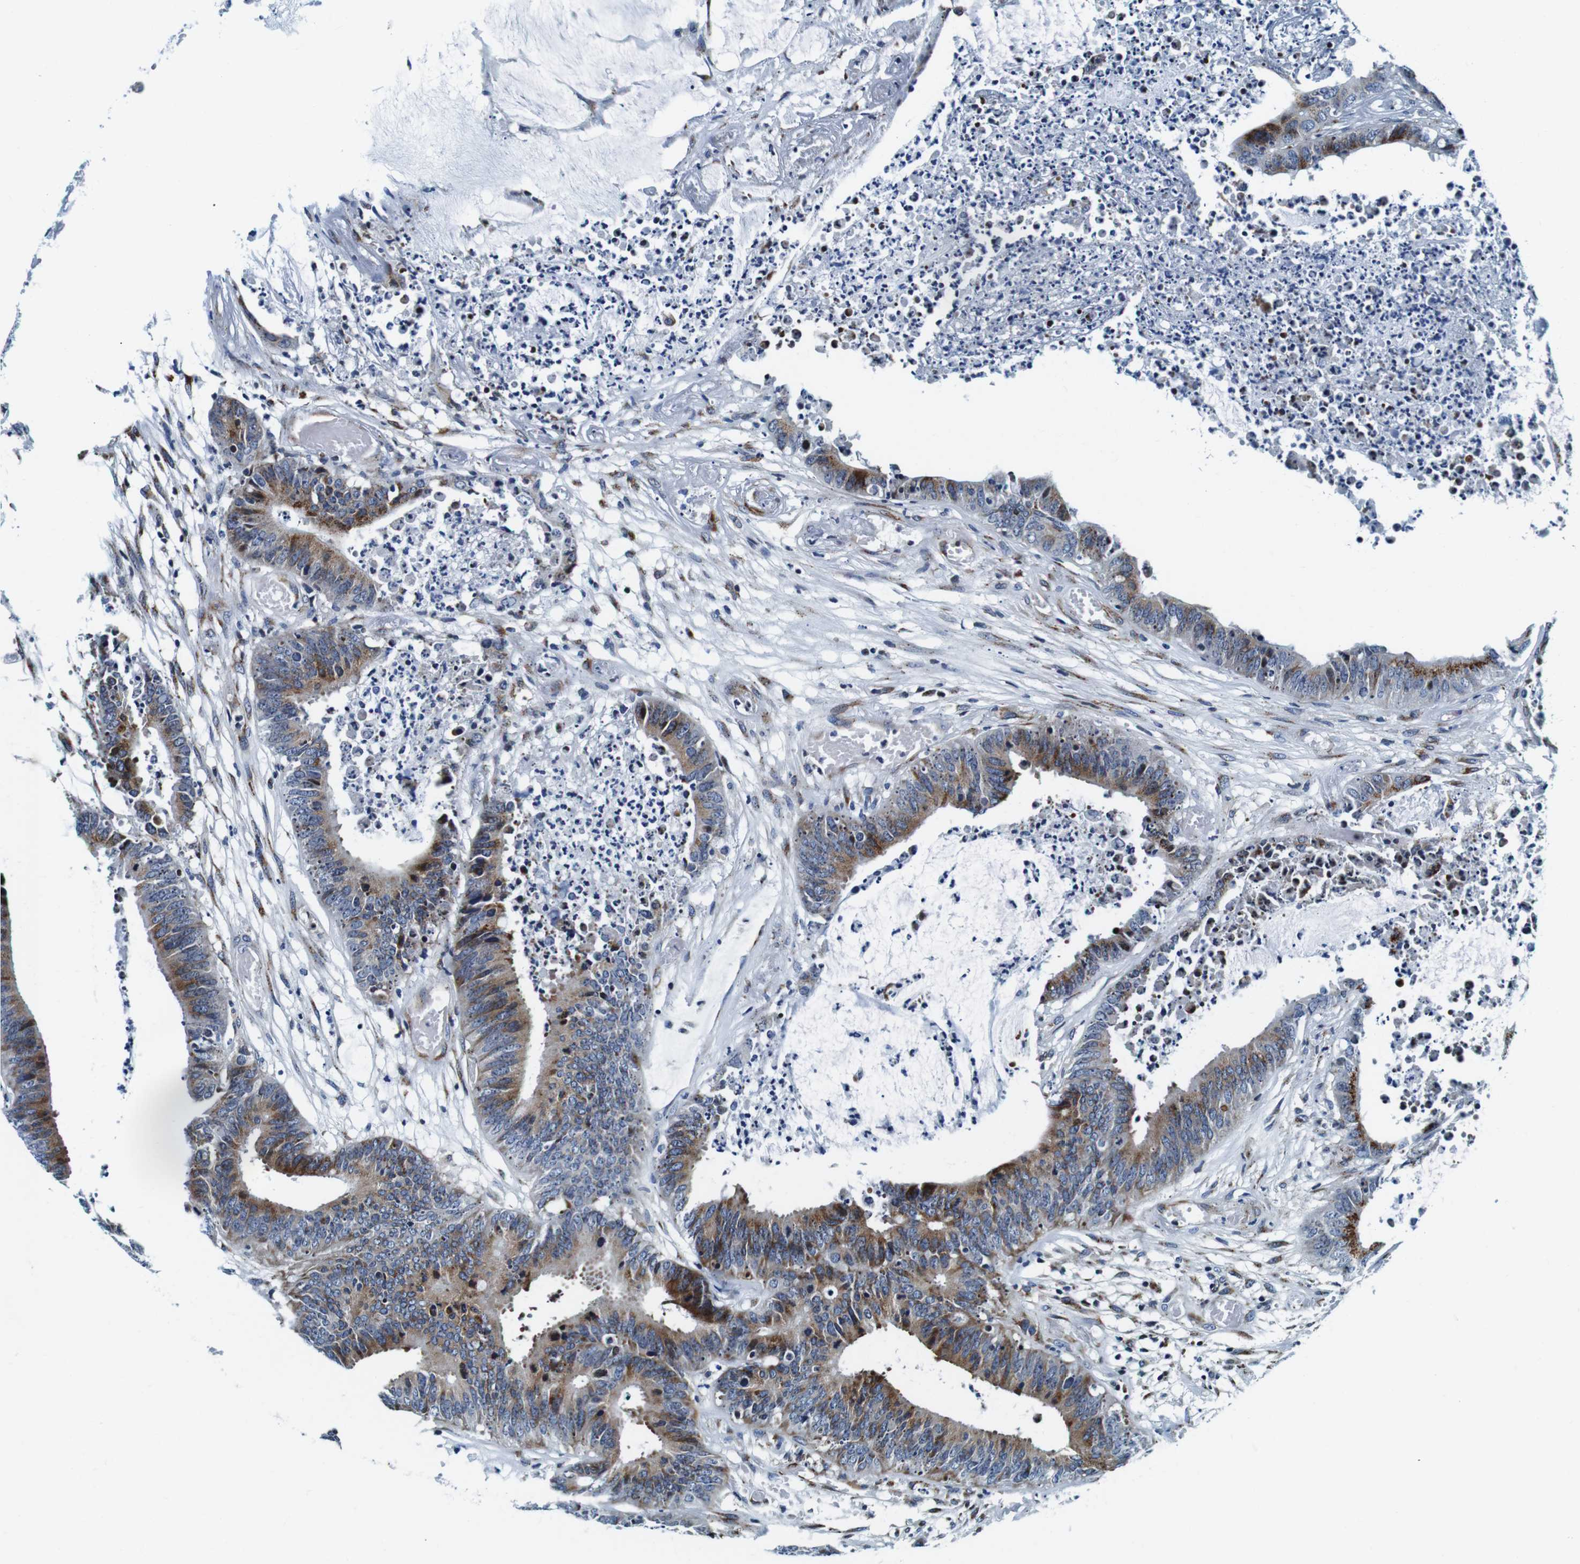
{"staining": {"intensity": "moderate", "quantity": ">75%", "location": "cytoplasmic/membranous"}, "tissue": "colorectal cancer", "cell_type": "Tumor cells", "image_type": "cancer", "snomed": [{"axis": "morphology", "description": "Adenocarcinoma, NOS"}, {"axis": "topography", "description": "Rectum"}], "caption": "The photomicrograph shows staining of adenocarcinoma (colorectal), revealing moderate cytoplasmic/membranous protein expression (brown color) within tumor cells.", "gene": "FAR2", "patient": {"sex": "female", "age": 66}}